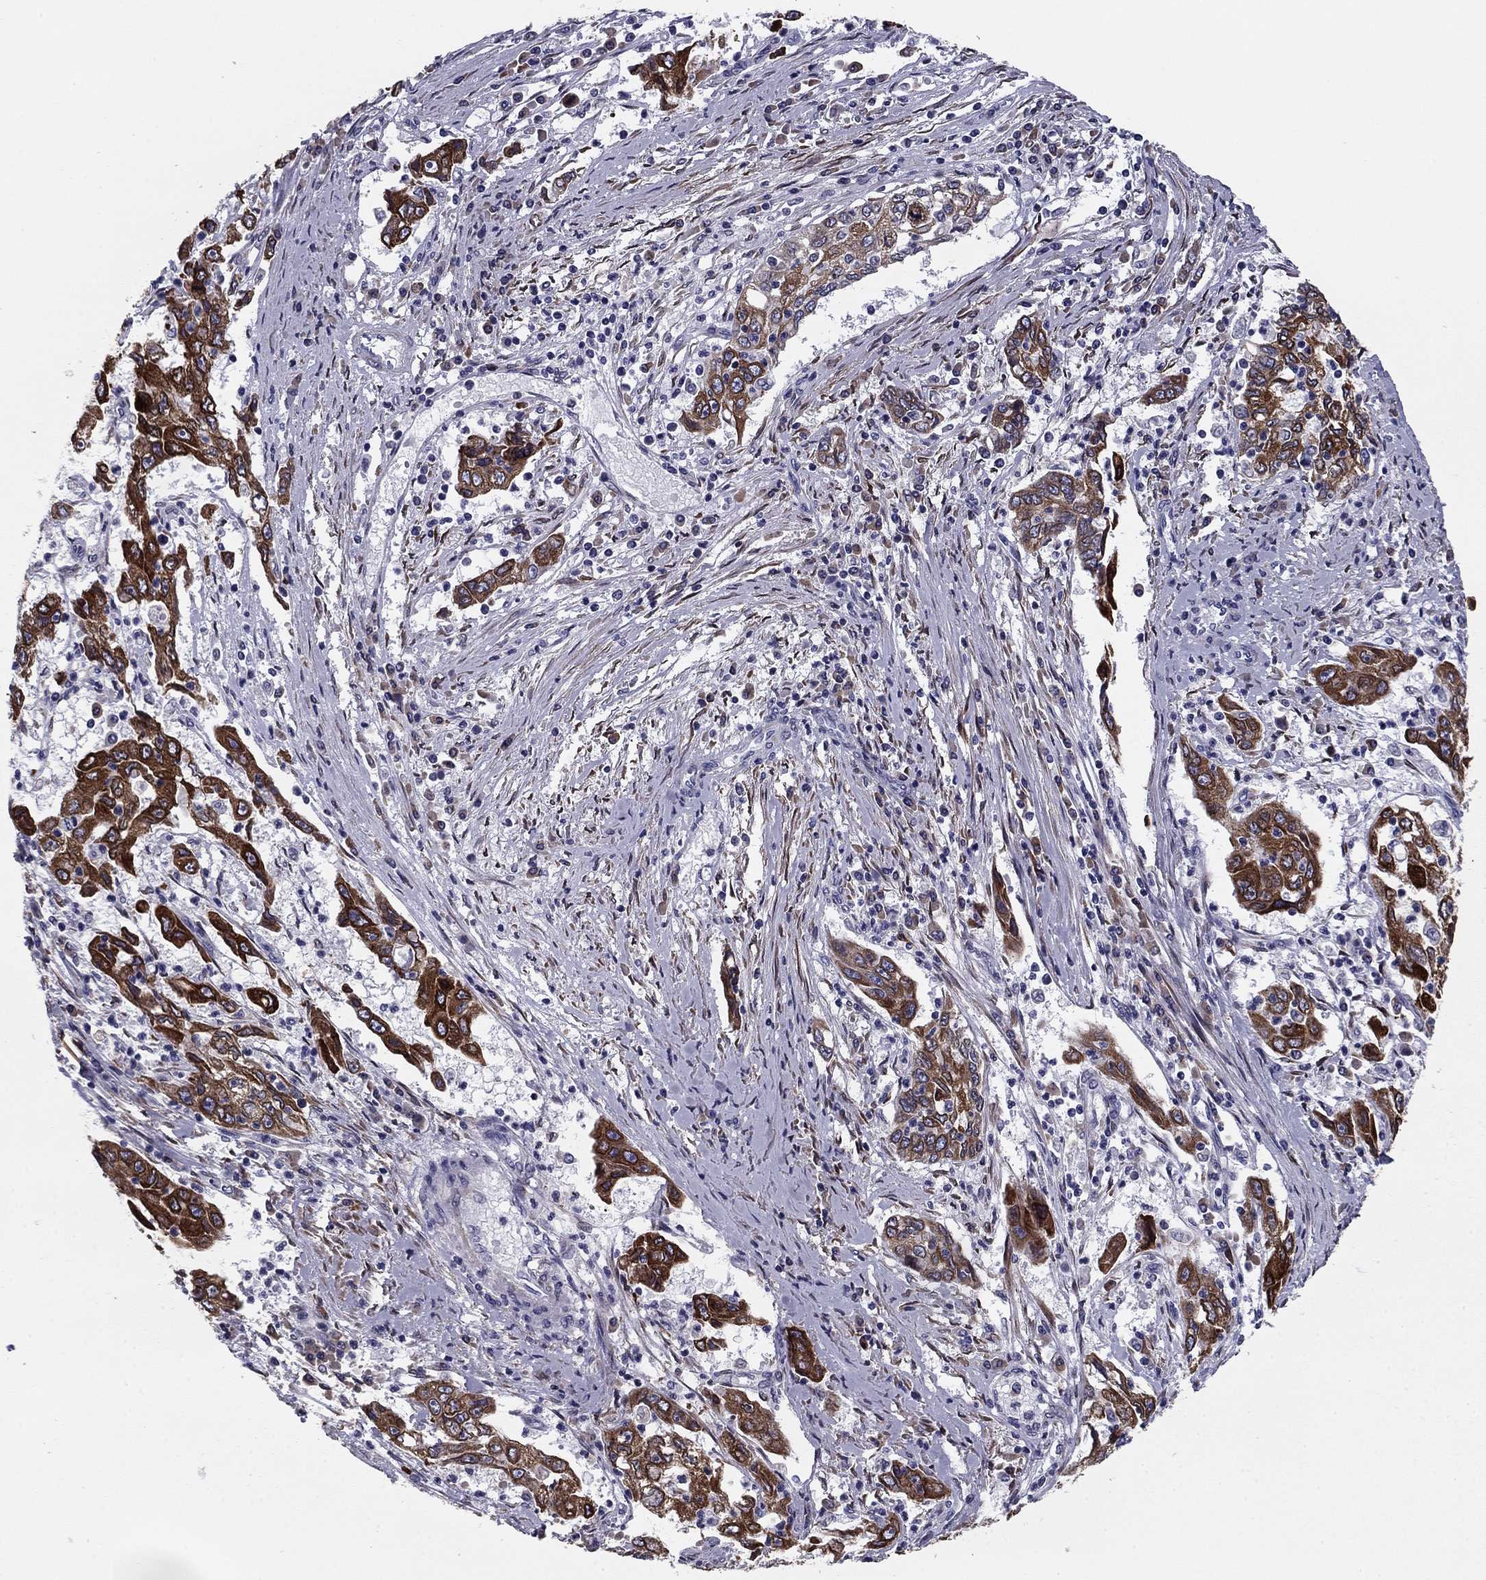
{"staining": {"intensity": "strong", "quantity": ">75%", "location": "cytoplasmic/membranous"}, "tissue": "cervical cancer", "cell_type": "Tumor cells", "image_type": "cancer", "snomed": [{"axis": "morphology", "description": "Squamous cell carcinoma, NOS"}, {"axis": "topography", "description": "Cervix"}], "caption": "DAB immunohistochemical staining of cervical cancer displays strong cytoplasmic/membranous protein staining in approximately >75% of tumor cells.", "gene": "TMED3", "patient": {"sex": "female", "age": 36}}